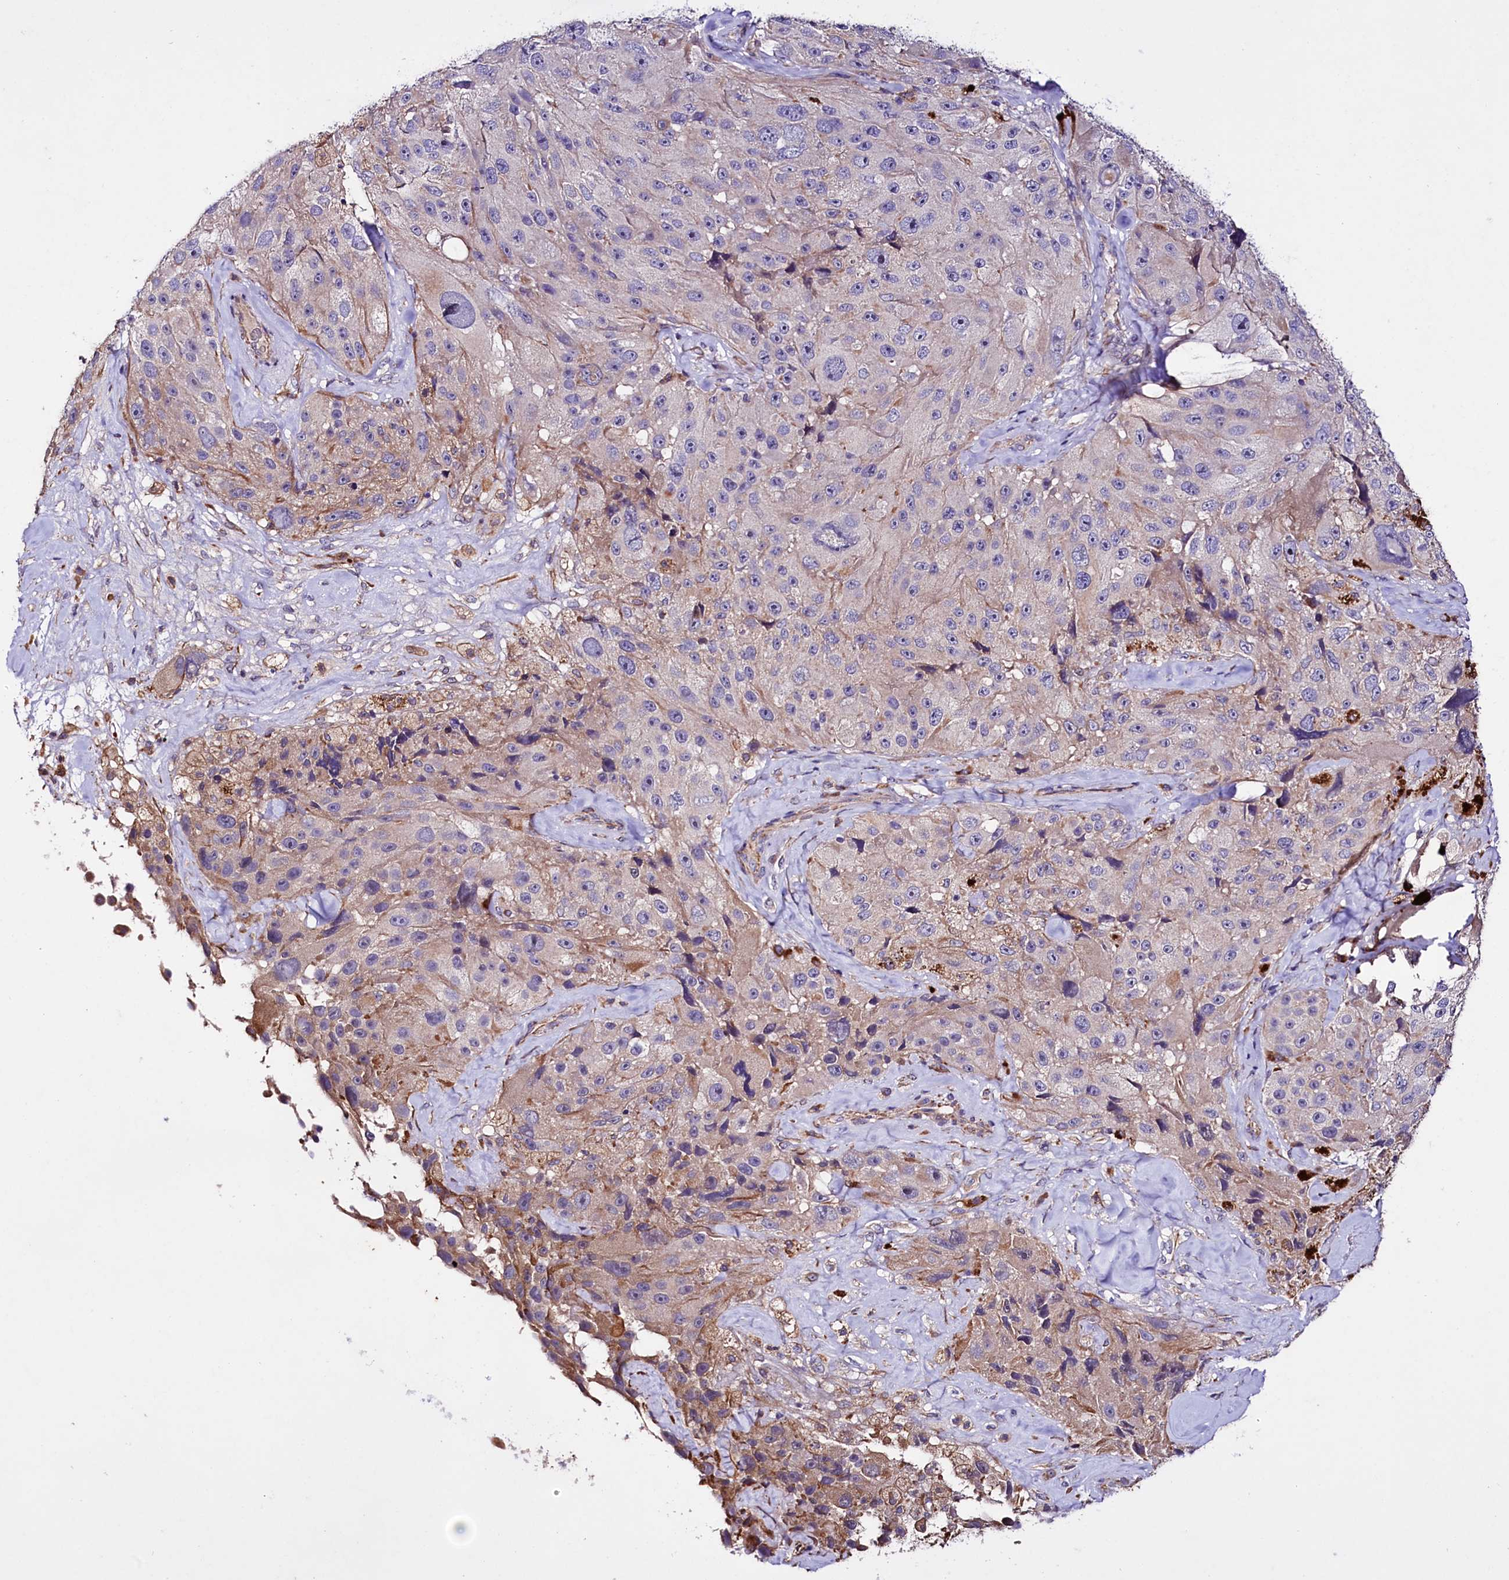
{"staining": {"intensity": "negative", "quantity": "none", "location": "none"}, "tissue": "melanoma", "cell_type": "Tumor cells", "image_type": "cancer", "snomed": [{"axis": "morphology", "description": "Malignant melanoma, Metastatic site"}, {"axis": "topography", "description": "Lymph node"}], "caption": "There is no significant positivity in tumor cells of malignant melanoma (metastatic site).", "gene": "SLC7A1", "patient": {"sex": "male", "age": 62}}